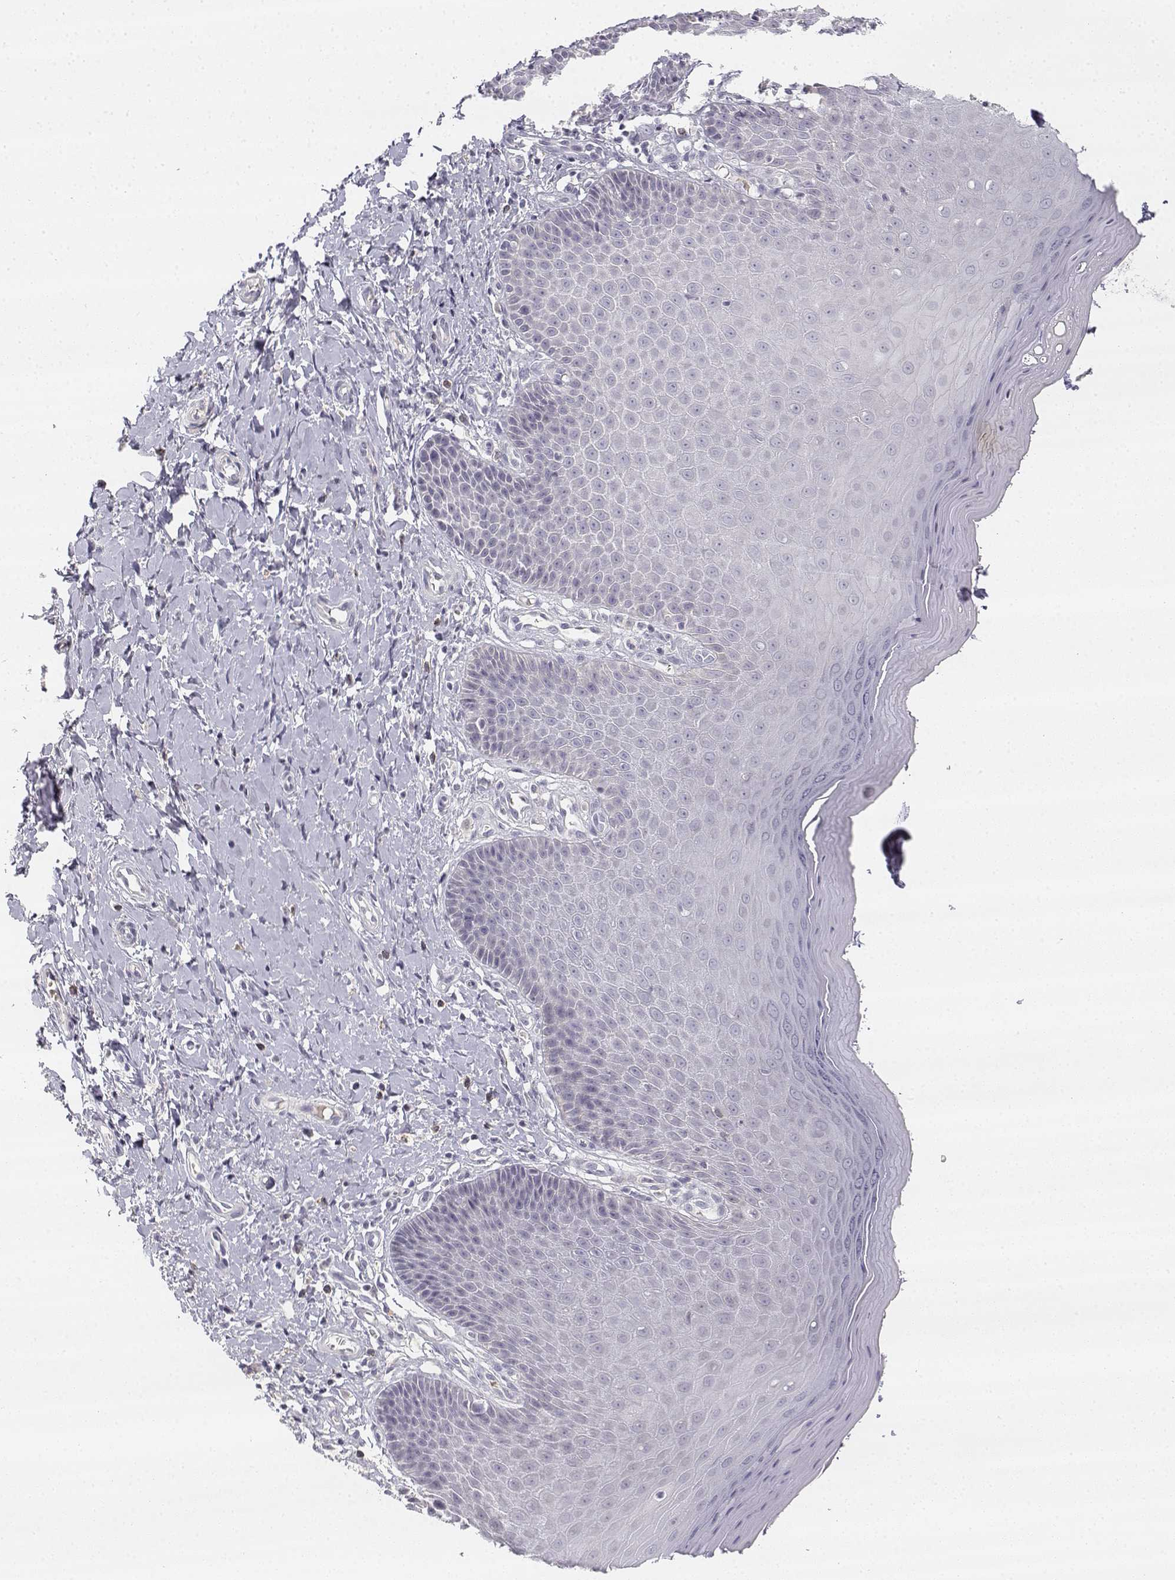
{"staining": {"intensity": "negative", "quantity": "none", "location": "none"}, "tissue": "vagina", "cell_type": "Squamous epithelial cells", "image_type": "normal", "snomed": [{"axis": "morphology", "description": "Normal tissue, NOS"}, {"axis": "topography", "description": "Vagina"}], "caption": "An IHC photomicrograph of benign vagina is shown. There is no staining in squamous epithelial cells of vagina.", "gene": "GLIPR1L2", "patient": {"sex": "female", "age": 83}}